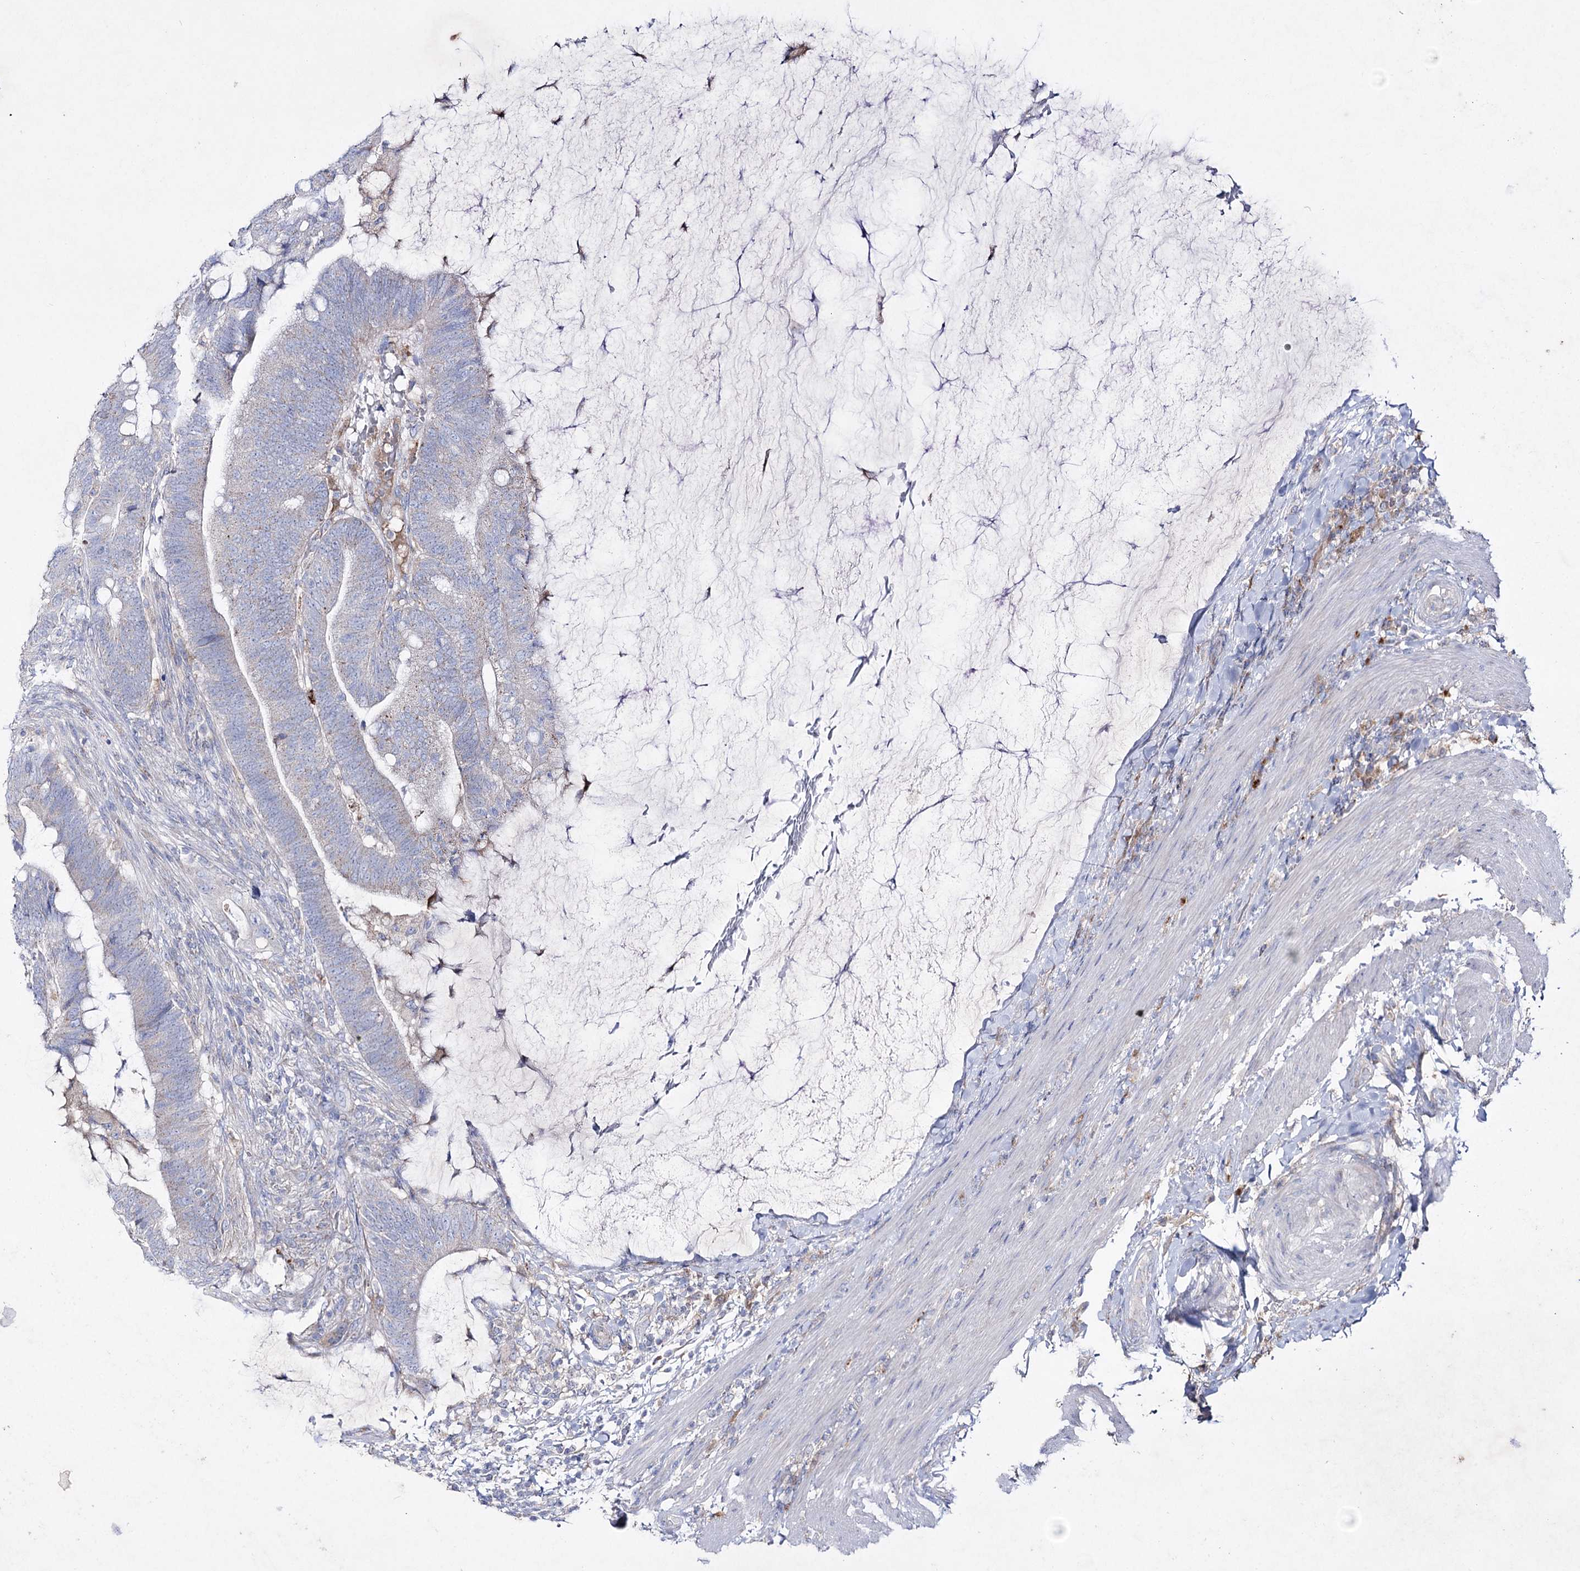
{"staining": {"intensity": "negative", "quantity": "none", "location": "none"}, "tissue": "colorectal cancer", "cell_type": "Tumor cells", "image_type": "cancer", "snomed": [{"axis": "morphology", "description": "Adenocarcinoma, NOS"}, {"axis": "topography", "description": "Colon"}], "caption": "Colorectal cancer was stained to show a protein in brown. There is no significant expression in tumor cells.", "gene": "NAGLU", "patient": {"sex": "female", "age": 66}}